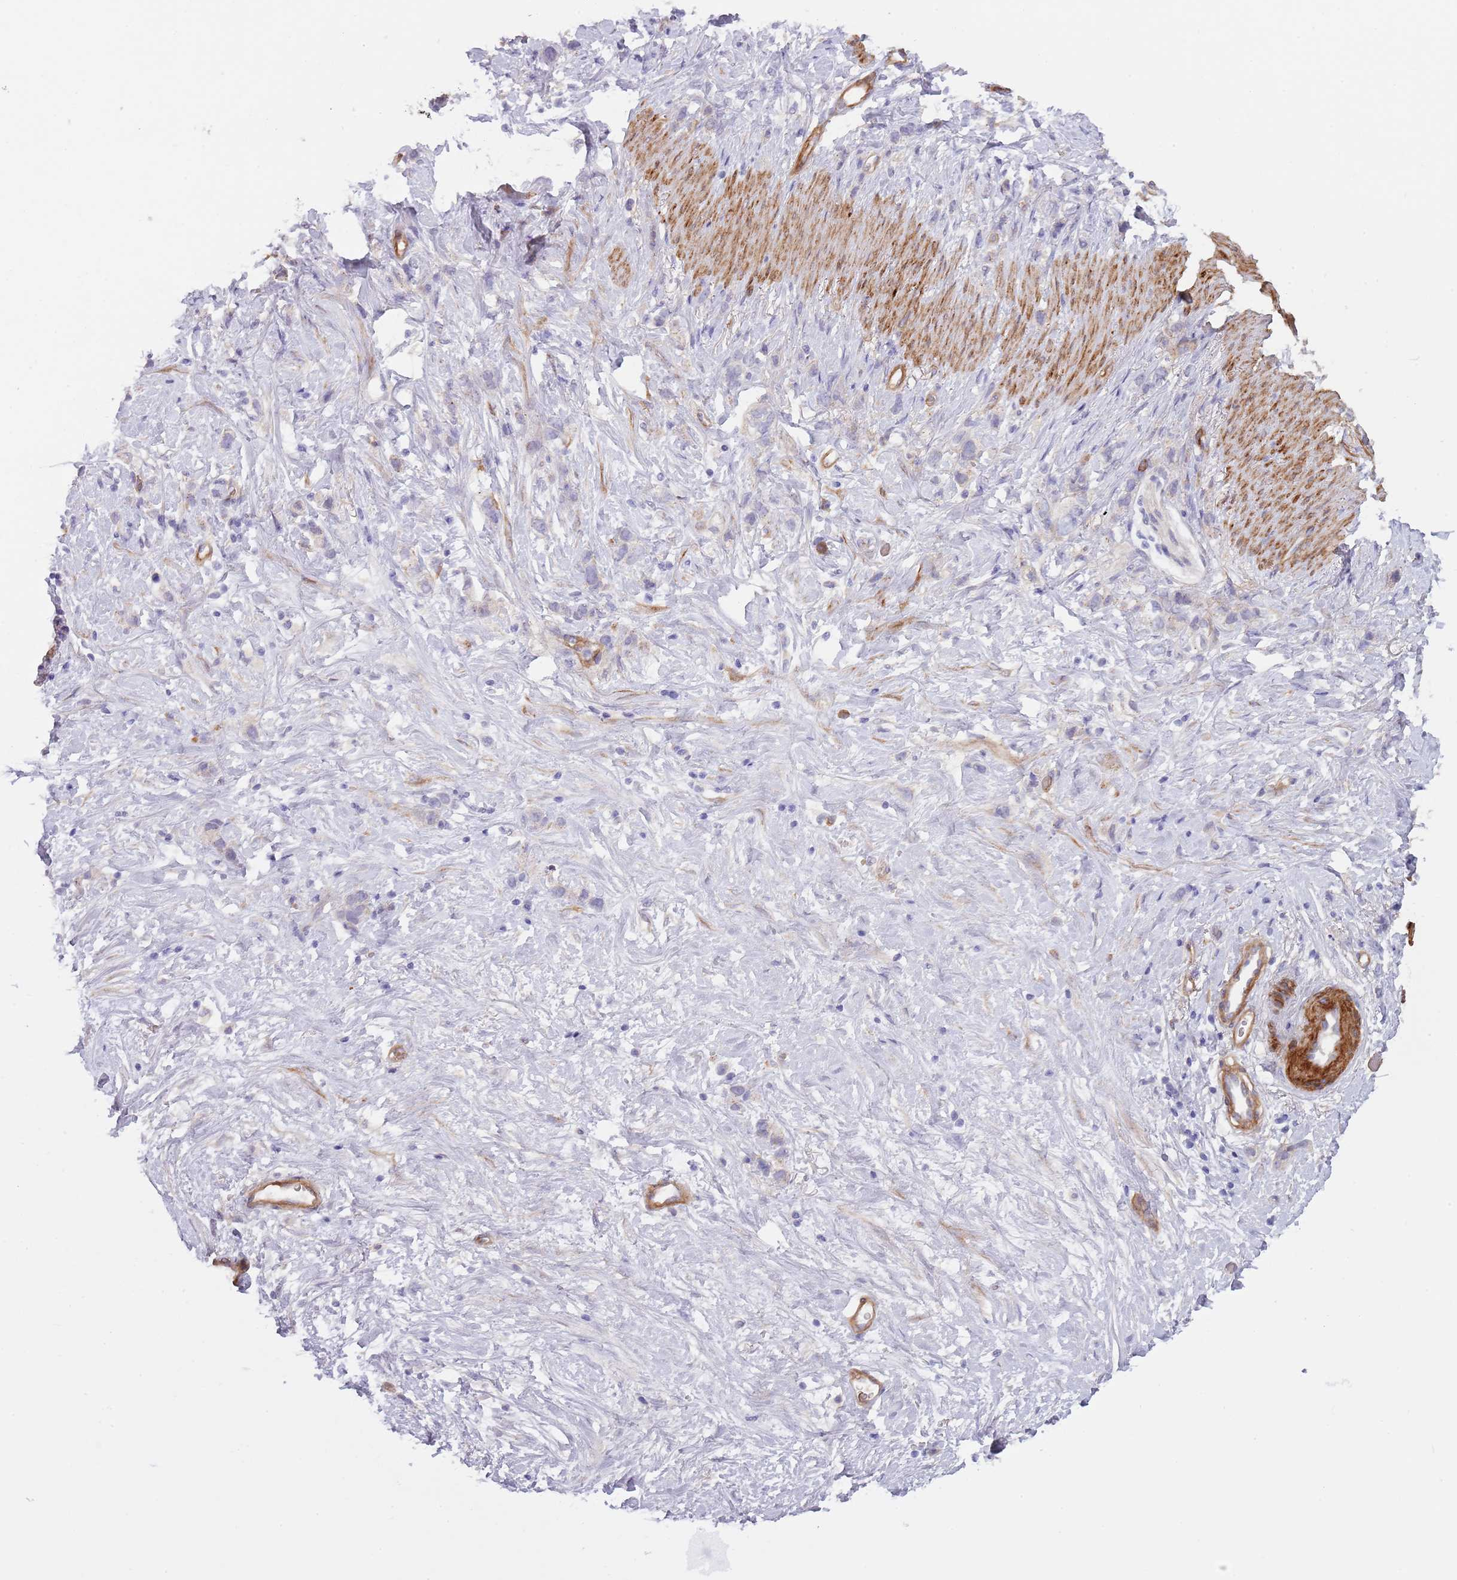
{"staining": {"intensity": "negative", "quantity": "none", "location": "none"}, "tissue": "stomach cancer", "cell_type": "Tumor cells", "image_type": "cancer", "snomed": [{"axis": "morphology", "description": "Adenocarcinoma, NOS"}, {"axis": "topography", "description": "Stomach"}], "caption": "Stomach cancer (adenocarcinoma) was stained to show a protein in brown. There is no significant positivity in tumor cells.", "gene": "TINAGL1", "patient": {"sex": "female", "age": 65}}